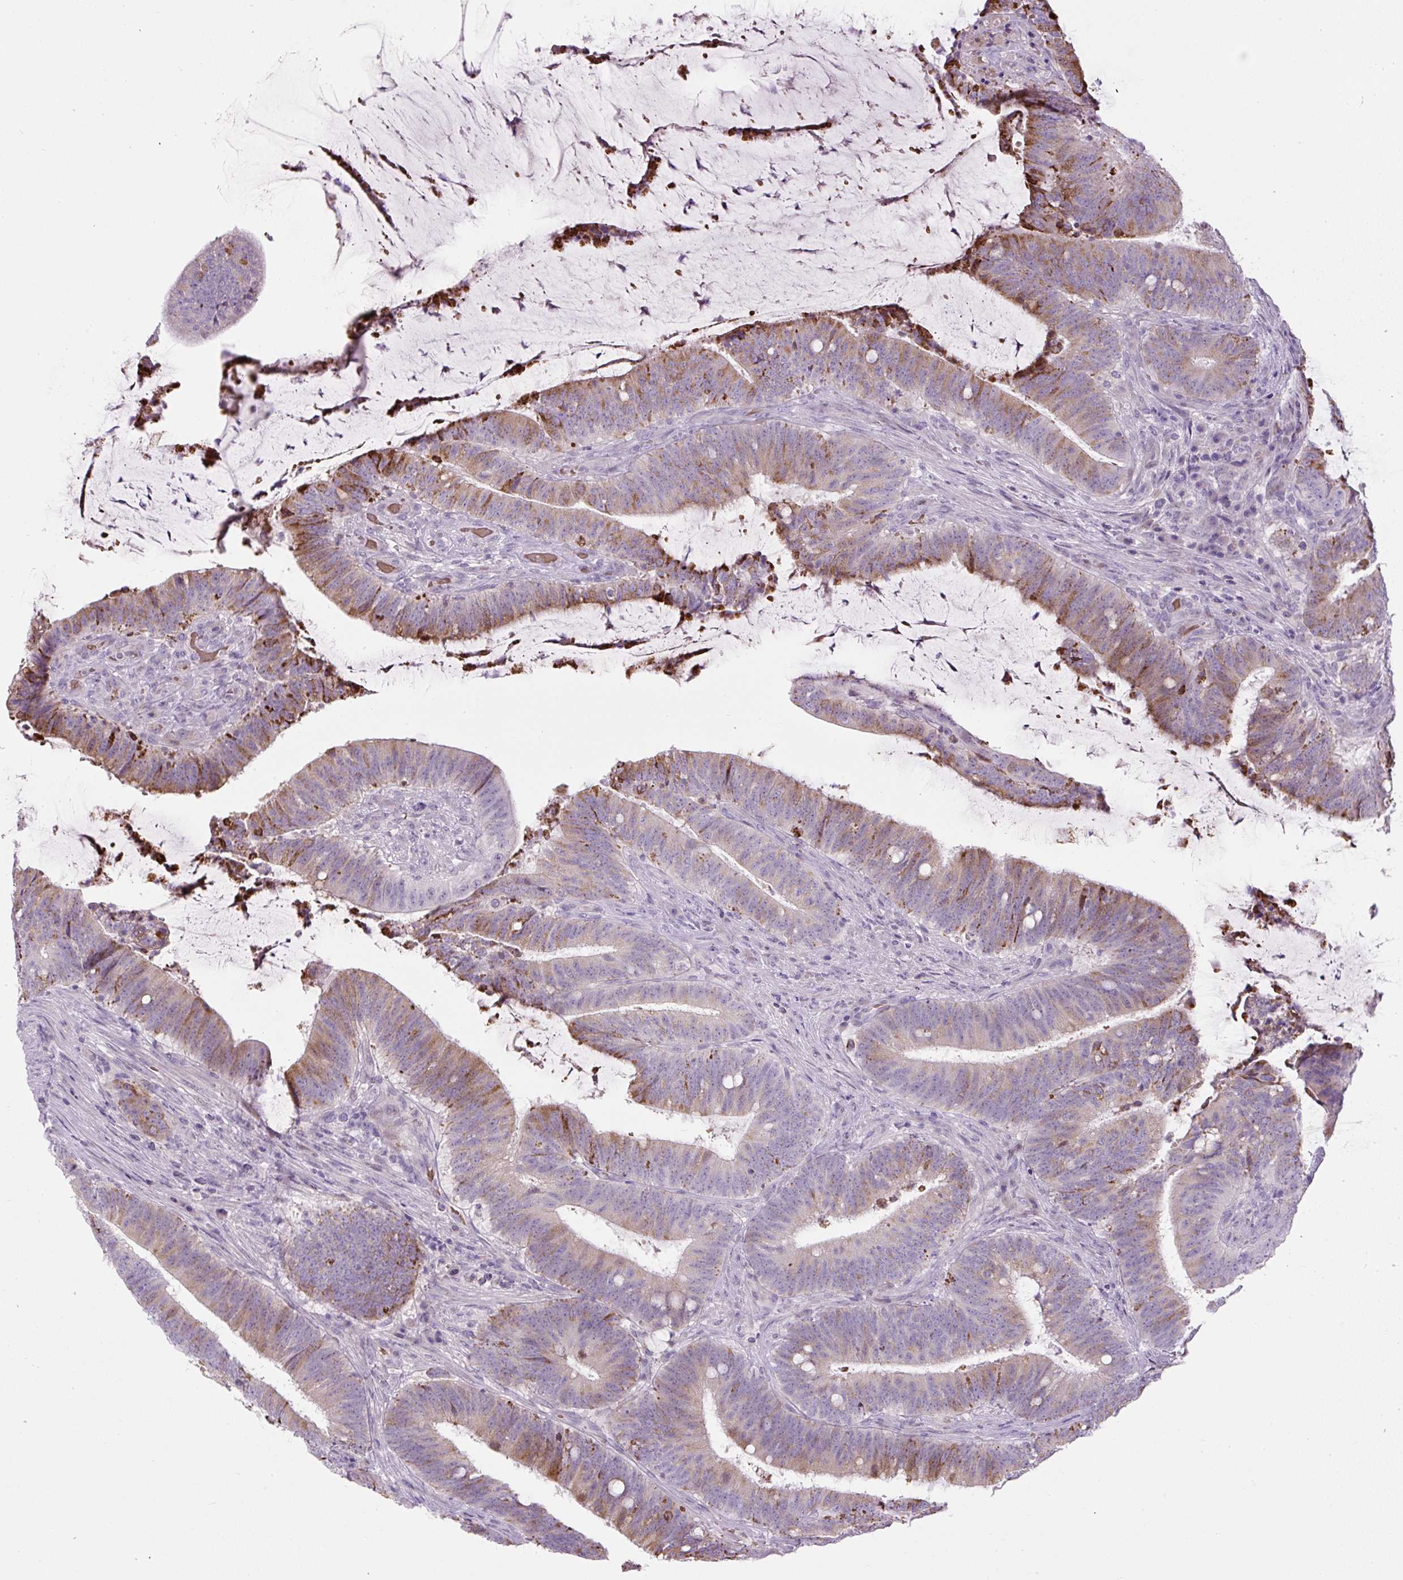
{"staining": {"intensity": "weak", "quantity": "25%-75%", "location": "cytoplasmic/membranous"}, "tissue": "colorectal cancer", "cell_type": "Tumor cells", "image_type": "cancer", "snomed": [{"axis": "morphology", "description": "Adenocarcinoma, NOS"}, {"axis": "topography", "description": "Colon"}], "caption": "This micrograph displays immunohistochemistry (IHC) staining of human colorectal cancer, with low weak cytoplasmic/membranous expression in about 25%-75% of tumor cells.", "gene": "FGFBP3", "patient": {"sex": "female", "age": 43}}